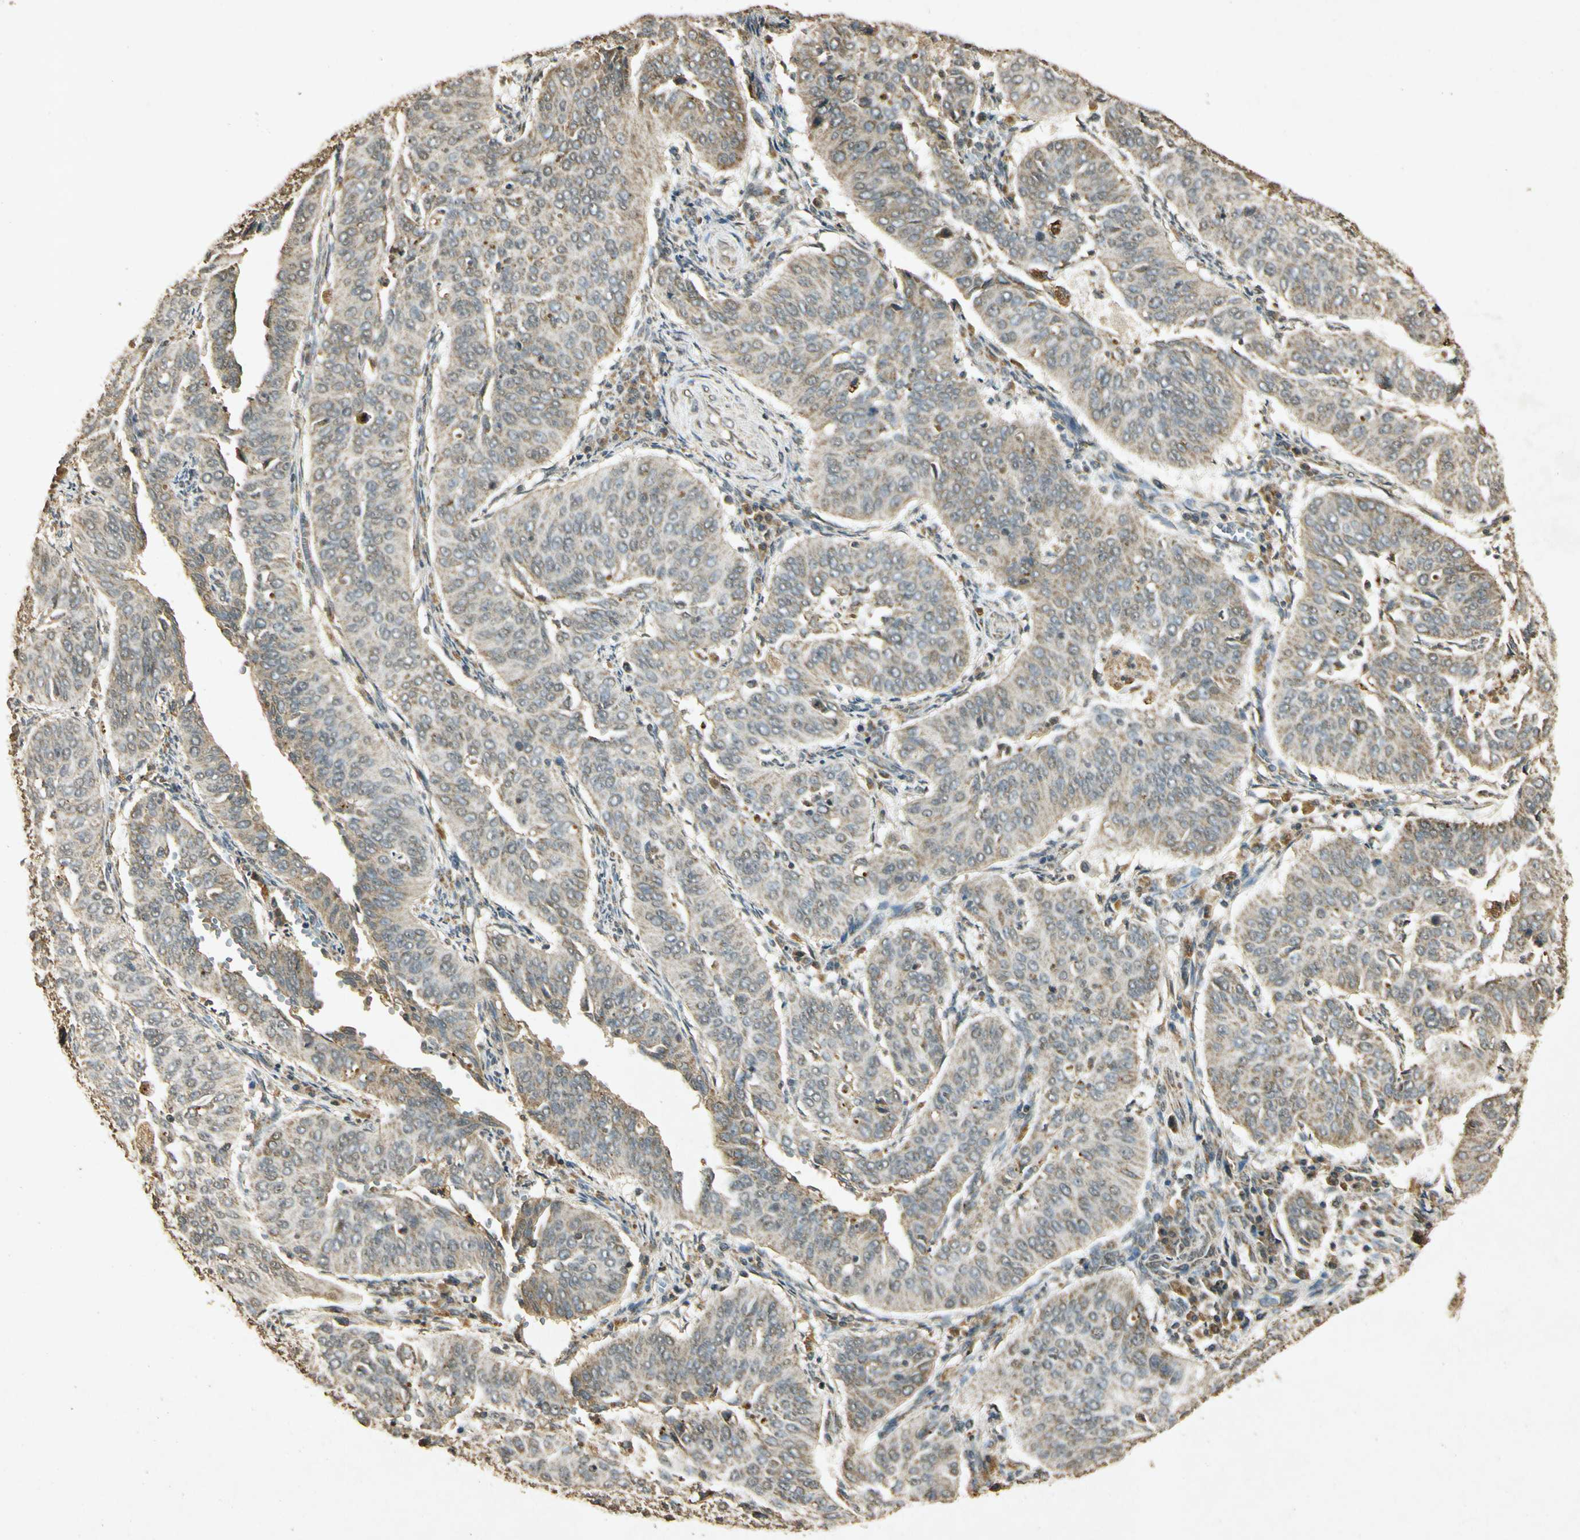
{"staining": {"intensity": "weak", "quantity": ">75%", "location": "cytoplasmic/membranous"}, "tissue": "cervical cancer", "cell_type": "Tumor cells", "image_type": "cancer", "snomed": [{"axis": "morphology", "description": "Normal tissue, NOS"}, {"axis": "morphology", "description": "Squamous cell carcinoma, NOS"}, {"axis": "topography", "description": "Cervix"}], "caption": "Immunohistochemical staining of cervical squamous cell carcinoma reveals low levels of weak cytoplasmic/membranous protein staining in about >75% of tumor cells.", "gene": "PRDX3", "patient": {"sex": "female", "age": 39}}